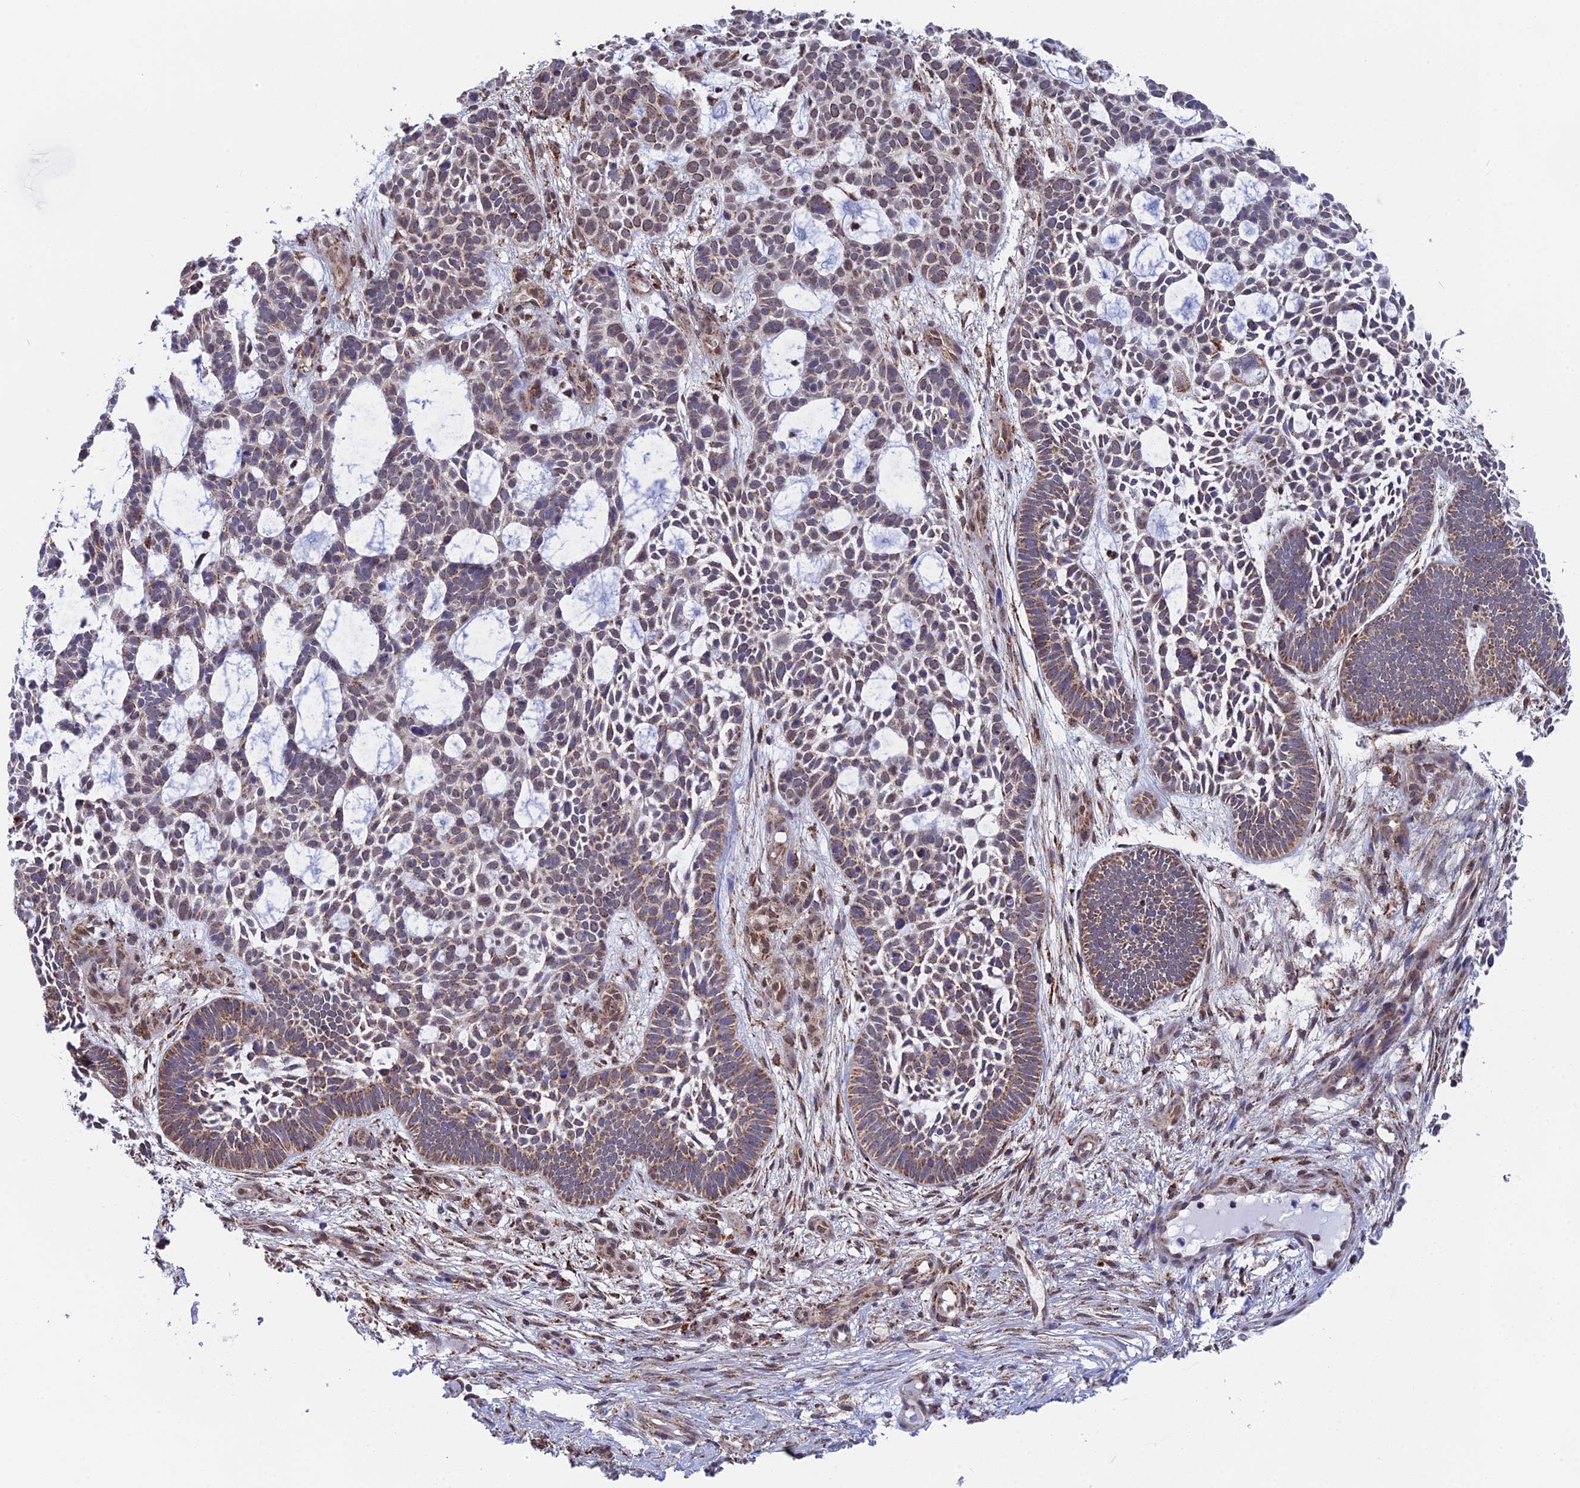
{"staining": {"intensity": "moderate", "quantity": "25%-75%", "location": "cytoplasmic/membranous"}, "tissue": "skin cancer", "cell_type": "Tumor cells", "image_type": "cancer", "snomed": [{"axis": "morphology", "description": "Basal cell carcinoma"}, {"axis": "topography", "description": "Skin"}], "caption": "Protein staining reveals moderate cytoplasmic/membranous expression in approximately 25%-75% of tumor cells in skin basal cell carcinoma. Nuclei are stained in blue.", "gene": "CDC16", "patient": {"sex": "male", "age": 89}}